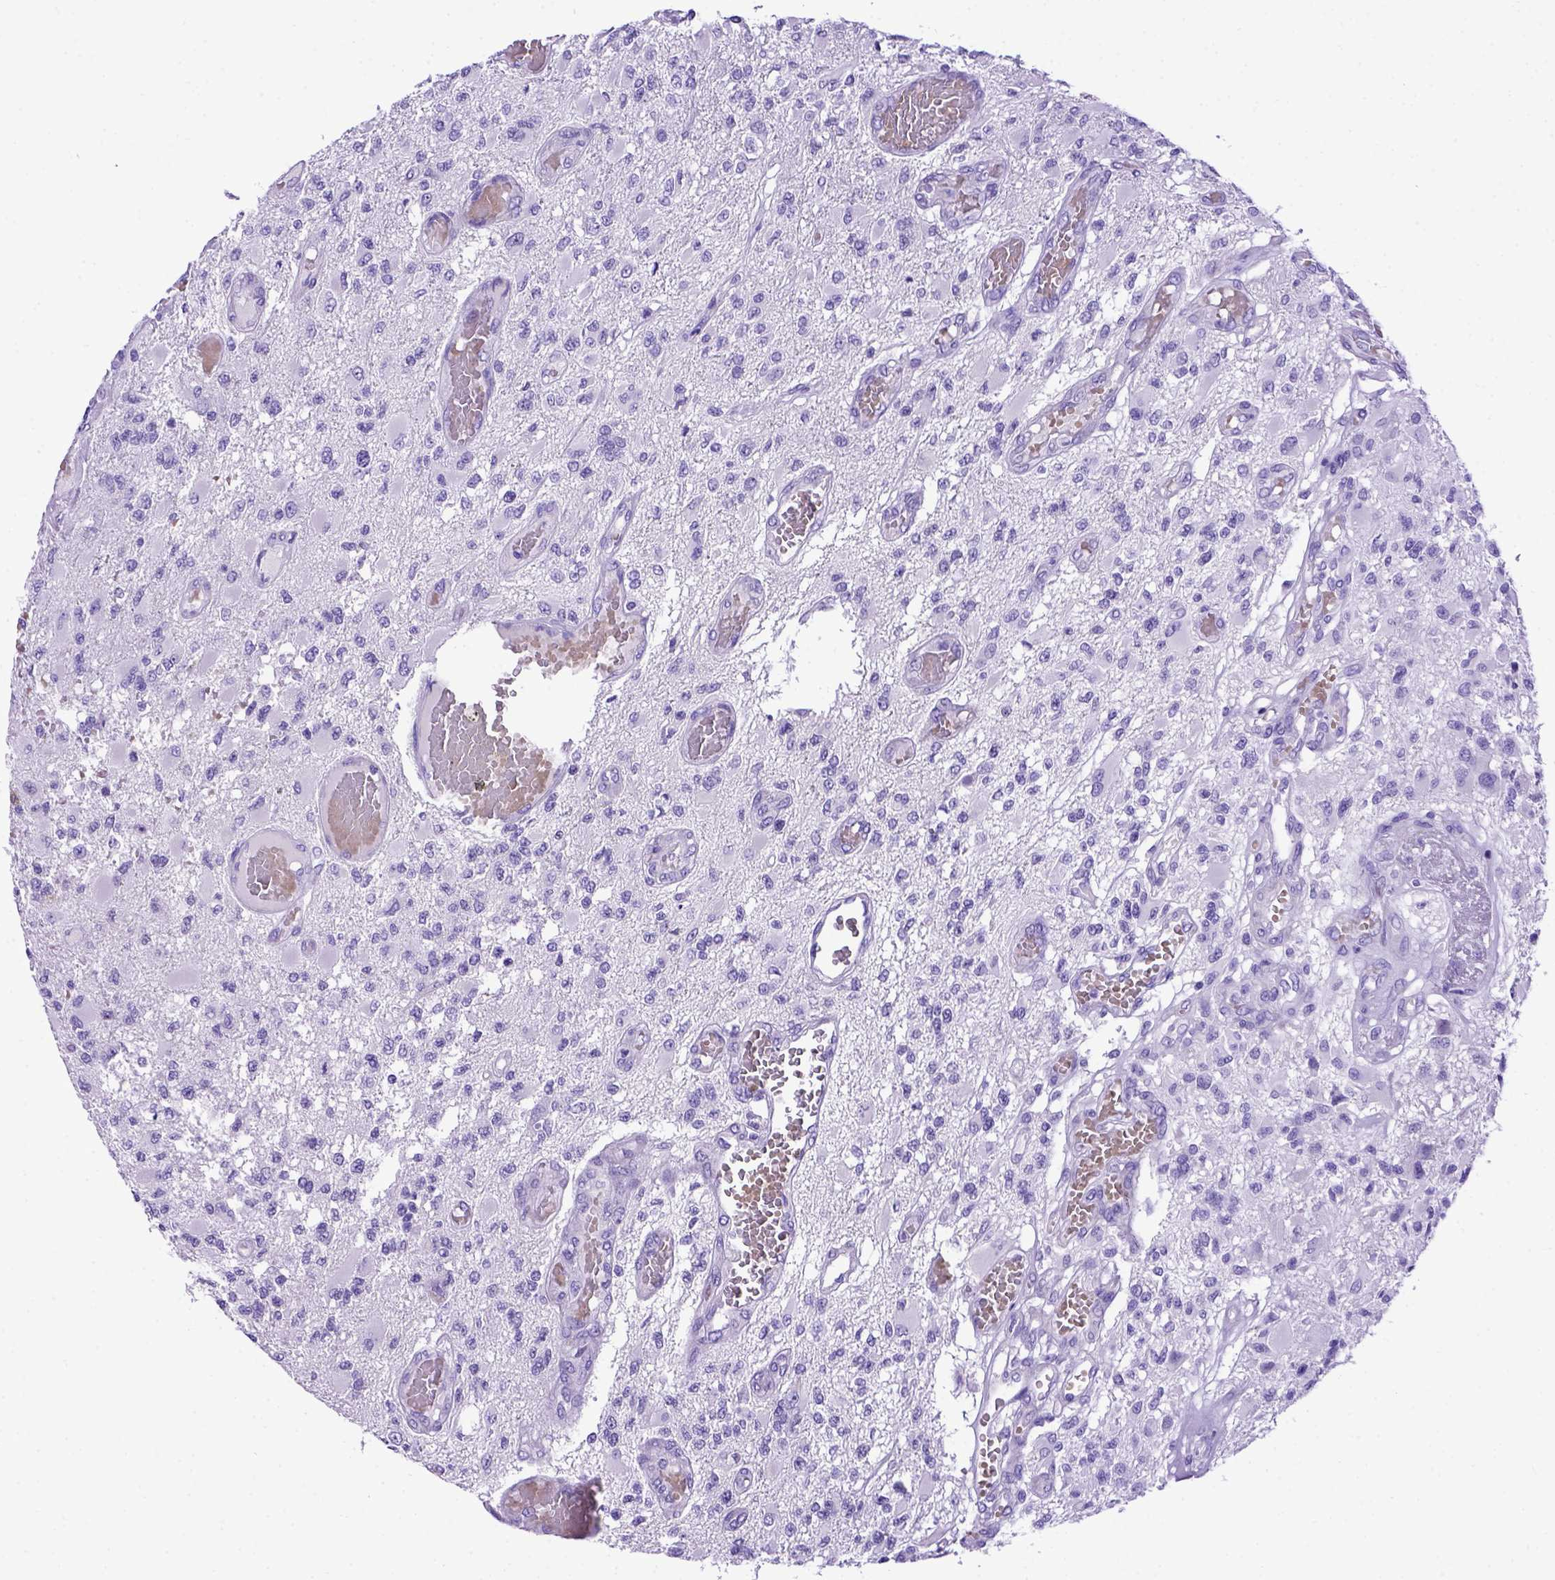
{"staining": {"intensity": "negative", "quantity": "none", "location": "none"}, "tissue": "glioma", "cell_type": "Tumor cells", "image_type": "cancer", "snomed": [{"axis": "morphology", "description": "Glioma, malignant, High grade"}, {"axis": "topography", "description": "Brain"}], "caption": "Immunohistochemistry (IHC) photomicrograph of neoplastic tissue: human malignant glioma (high-grade) stained with DAB (3,3'-diaminobenzidine) shows no significant protein expression in tumor cells.", "gene": "MEOX2", "patient": {"sex": "female", "age": 63}}